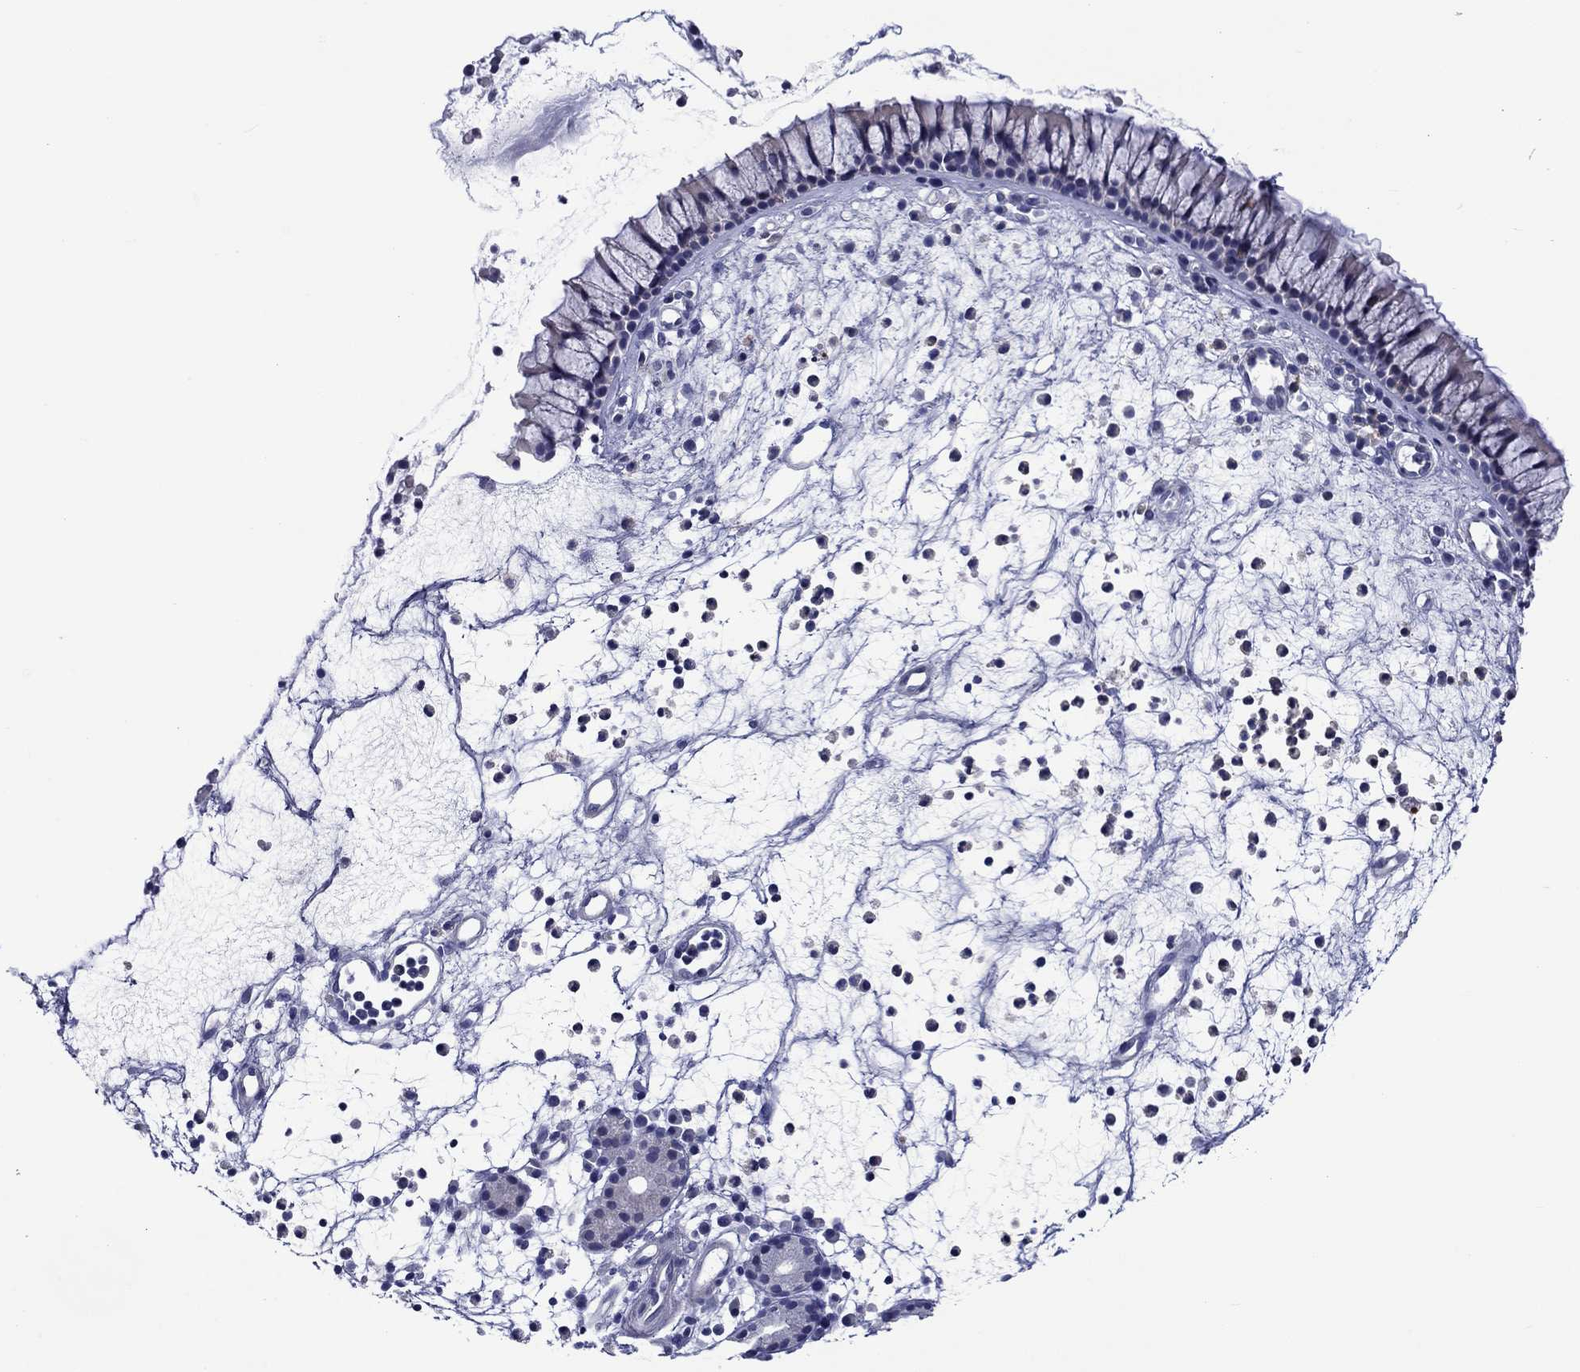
{"staining": {"intensity": "negative", "quantity": "none", "location": "none"}, "tissue": "nasopharynx", "cell_type": "Respiratory epithelial cells", "image_type": "normal", "snomed": [{"axis": "morphology", "description": "Normal tissue, NOS"}, {"axis": "topography", "description": "Nasopharynx"}], "caption": "High magnification brightfield microscopy of benign nasopharynx stained with DAB (brown) and counterstained with hematoxylin (blue): respiratory epithelial cells show no significant expression.", "gene": "CNDP1", "patient": {"sex": "male", "age": 77}}